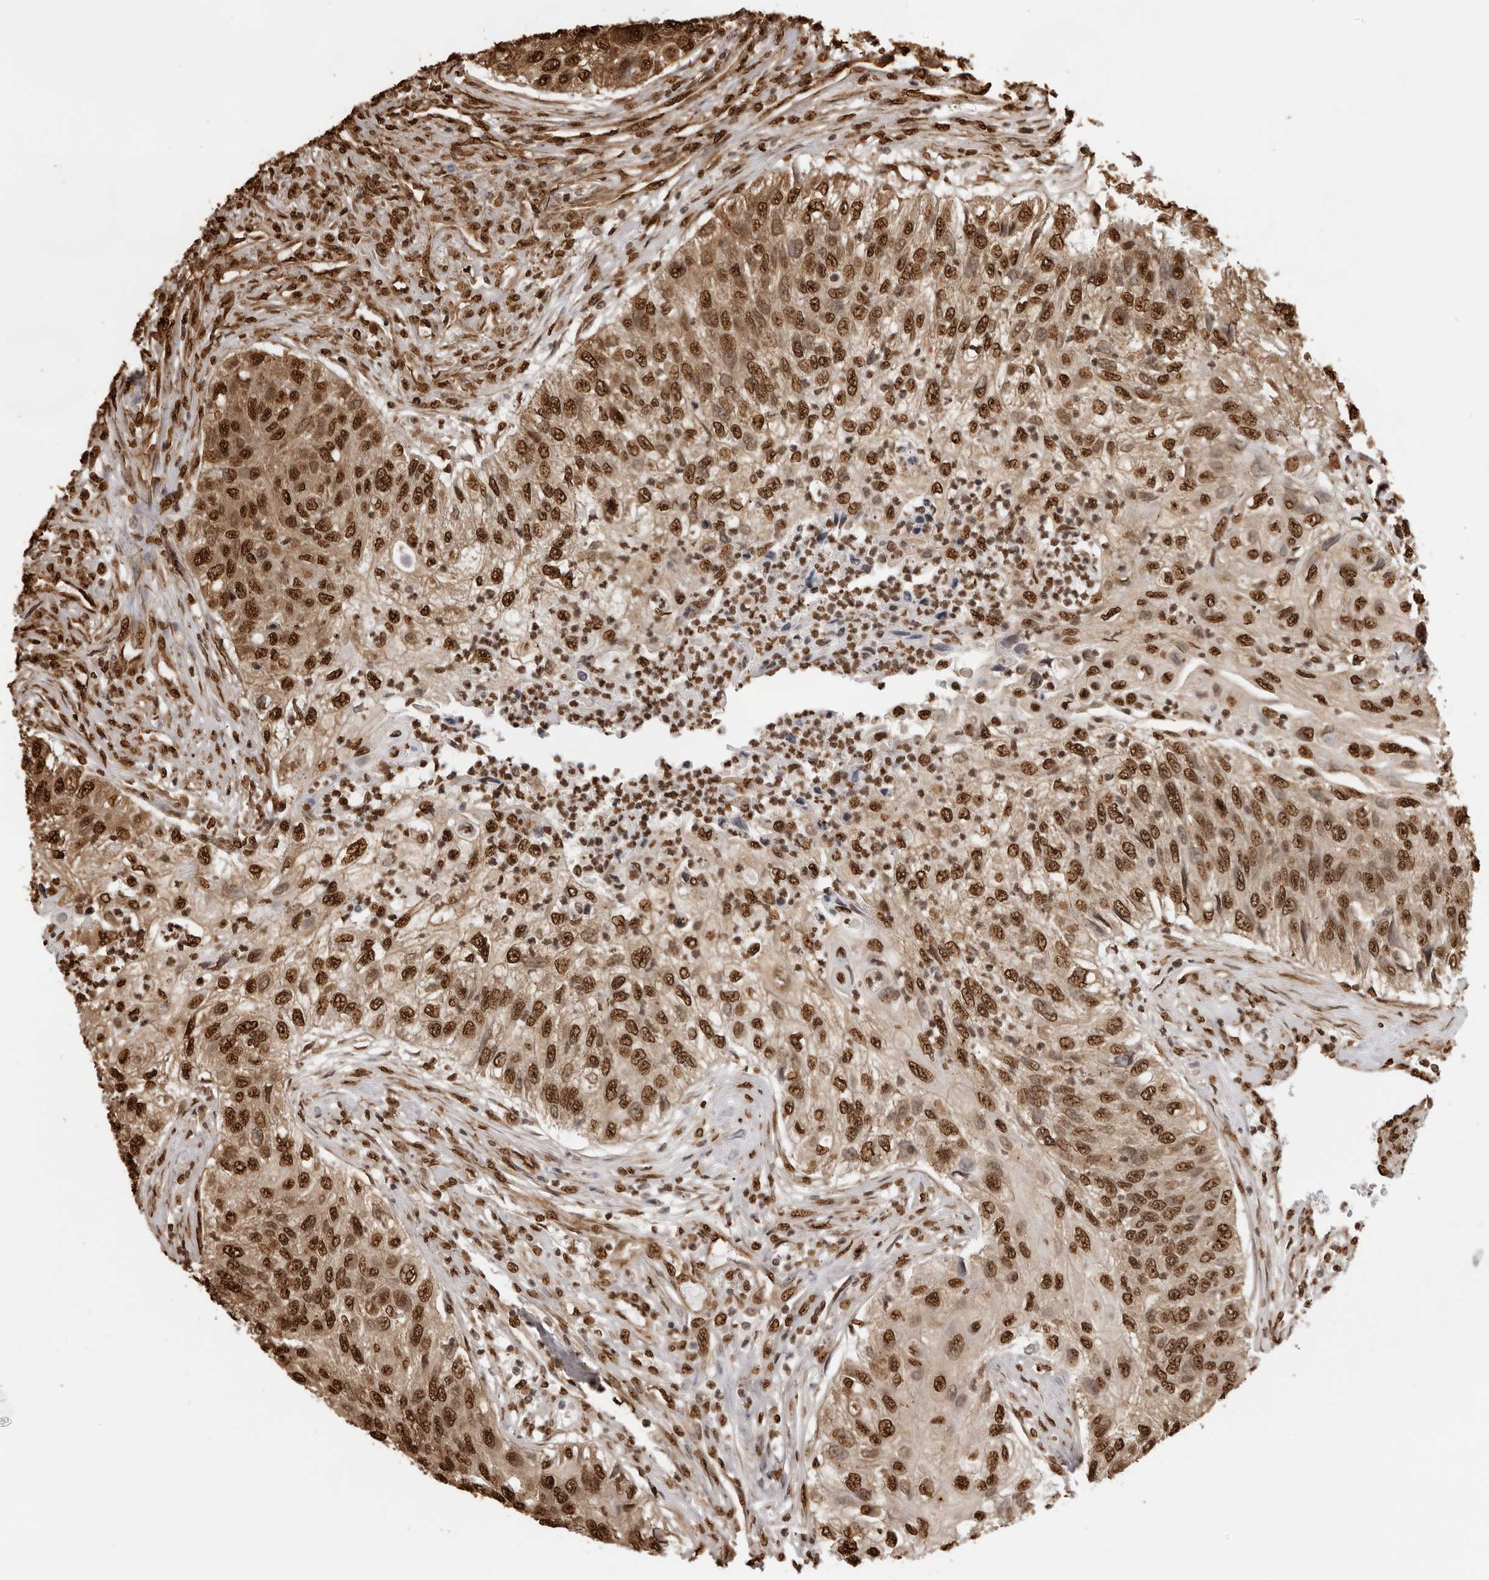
{"staining": {"intensity": "strong", "quantity": ">75%", "location": "nuclear"}, "tissue": "urothelial cancer", "cell_type": "Tumor cells", "image_type": "cancer", "snomed": [{"axis": "morphology", "description": "Urothelial carcinoma, High grade"}, {"axis": "topography", "description": "Urinary bladder"}], "caption": "Protein analysis of high-grade urothelial carcinoma tissue shows strong nuclear expression in about >75% of tumor cells. (Brightfield microscopy of DAB IHC at high magnification).", "gene": "ZFP91", "patient": {"sex": "female", "age": 60}}